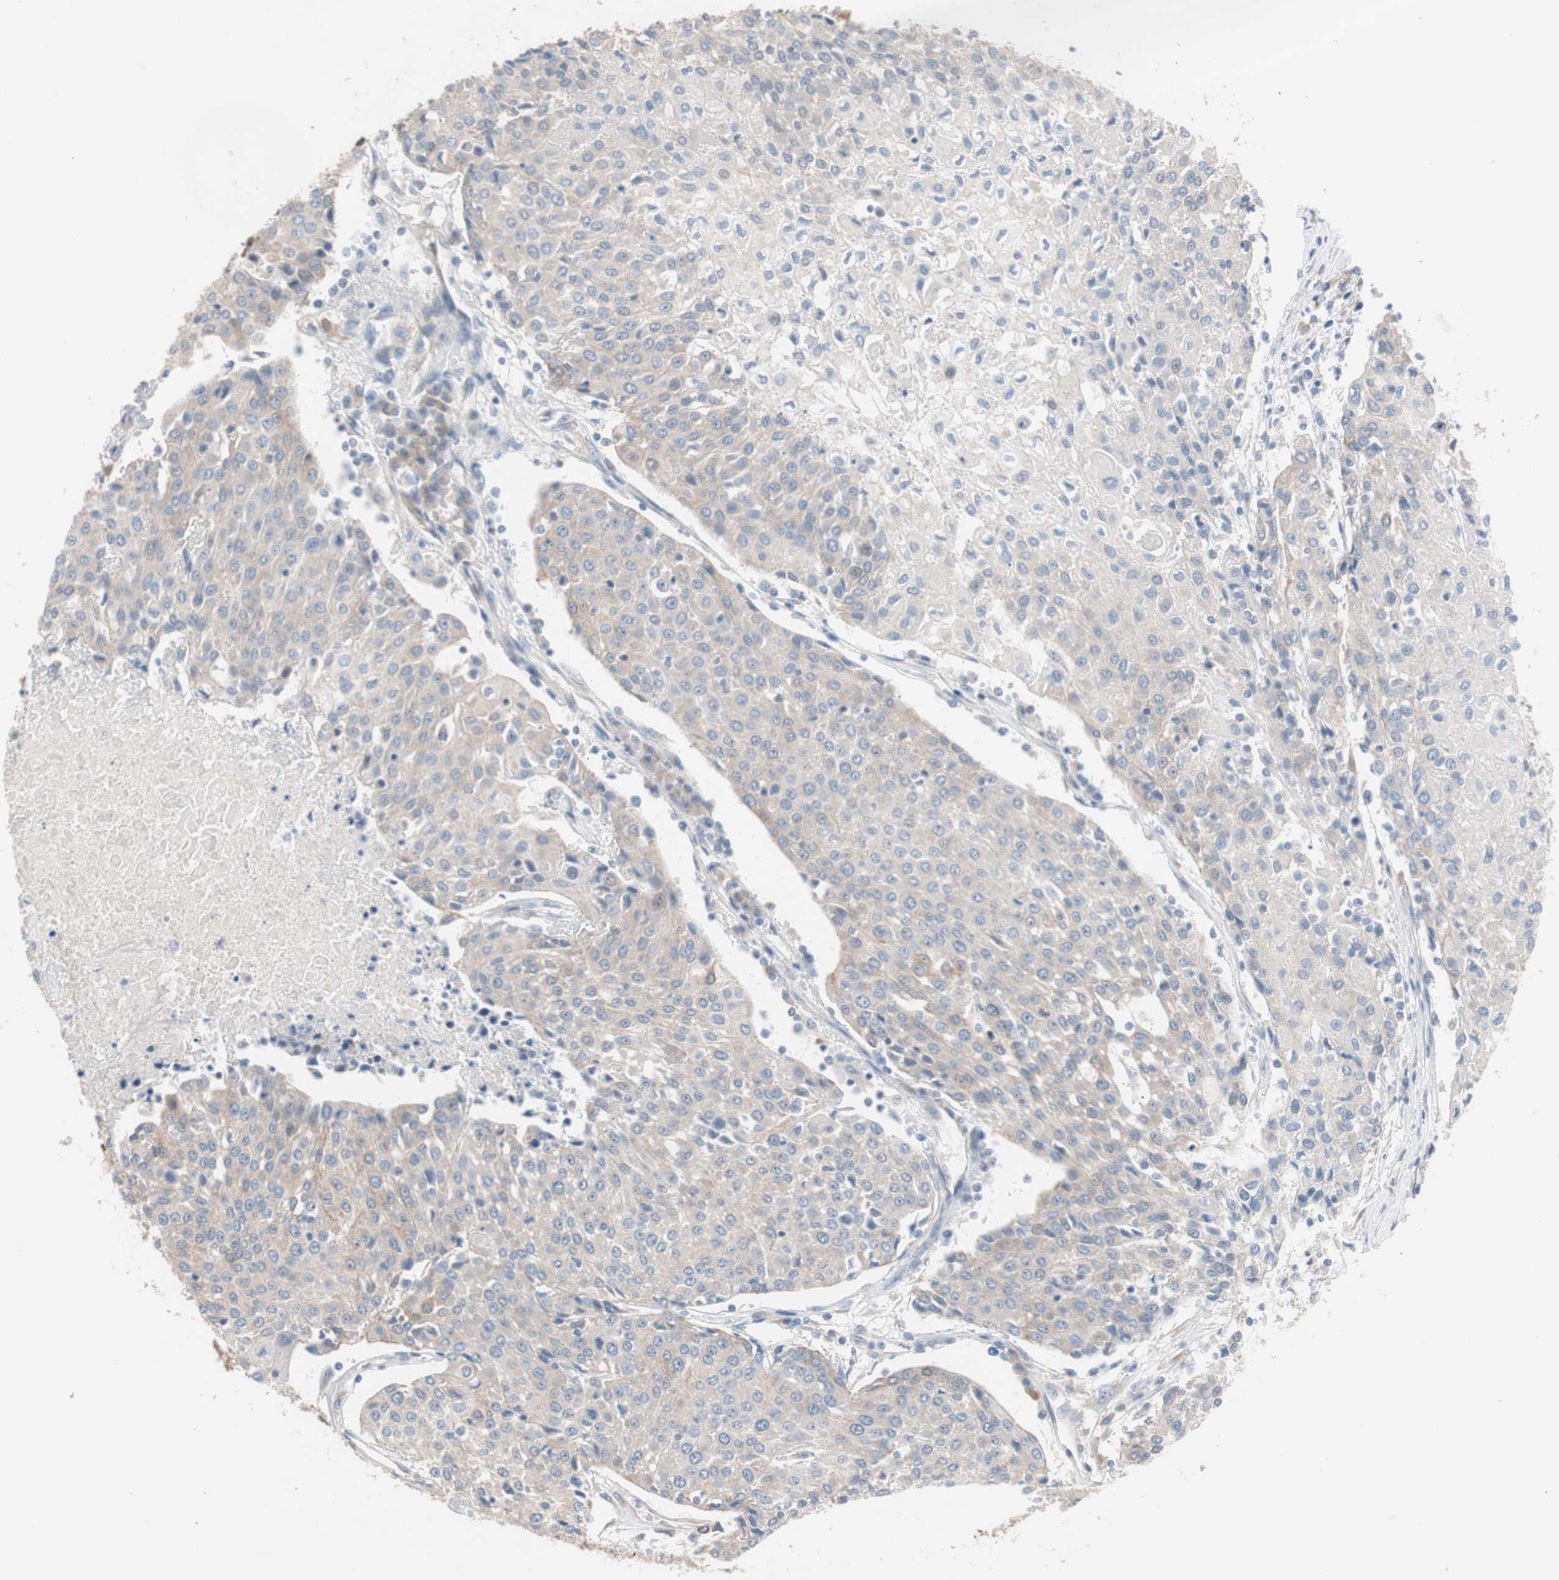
{"staining": {"intensity": "weak", "quantity": "25%-75%", "location": "cytoplasmic/membranous"}, "tissue": "urothelial cancer", "cell_type": "Tumor cells", "image_type": "cancer", "snomed": [{"axis": "morphology", "description": "Urothelial carcinoma, High grade"}, {"axis": "topography", "description": "Urinary bladder"}], "caption": "High-grade urothelial carcinoma tissue demonstrates weak cytoplasmic/membranous positivity in about 25%-75% of tumor cells, visualized by immunohistochemistry. Nuclei are stained in blue.", "gene": "SMG1", "patient": {"sex": "female", "age": 85}}